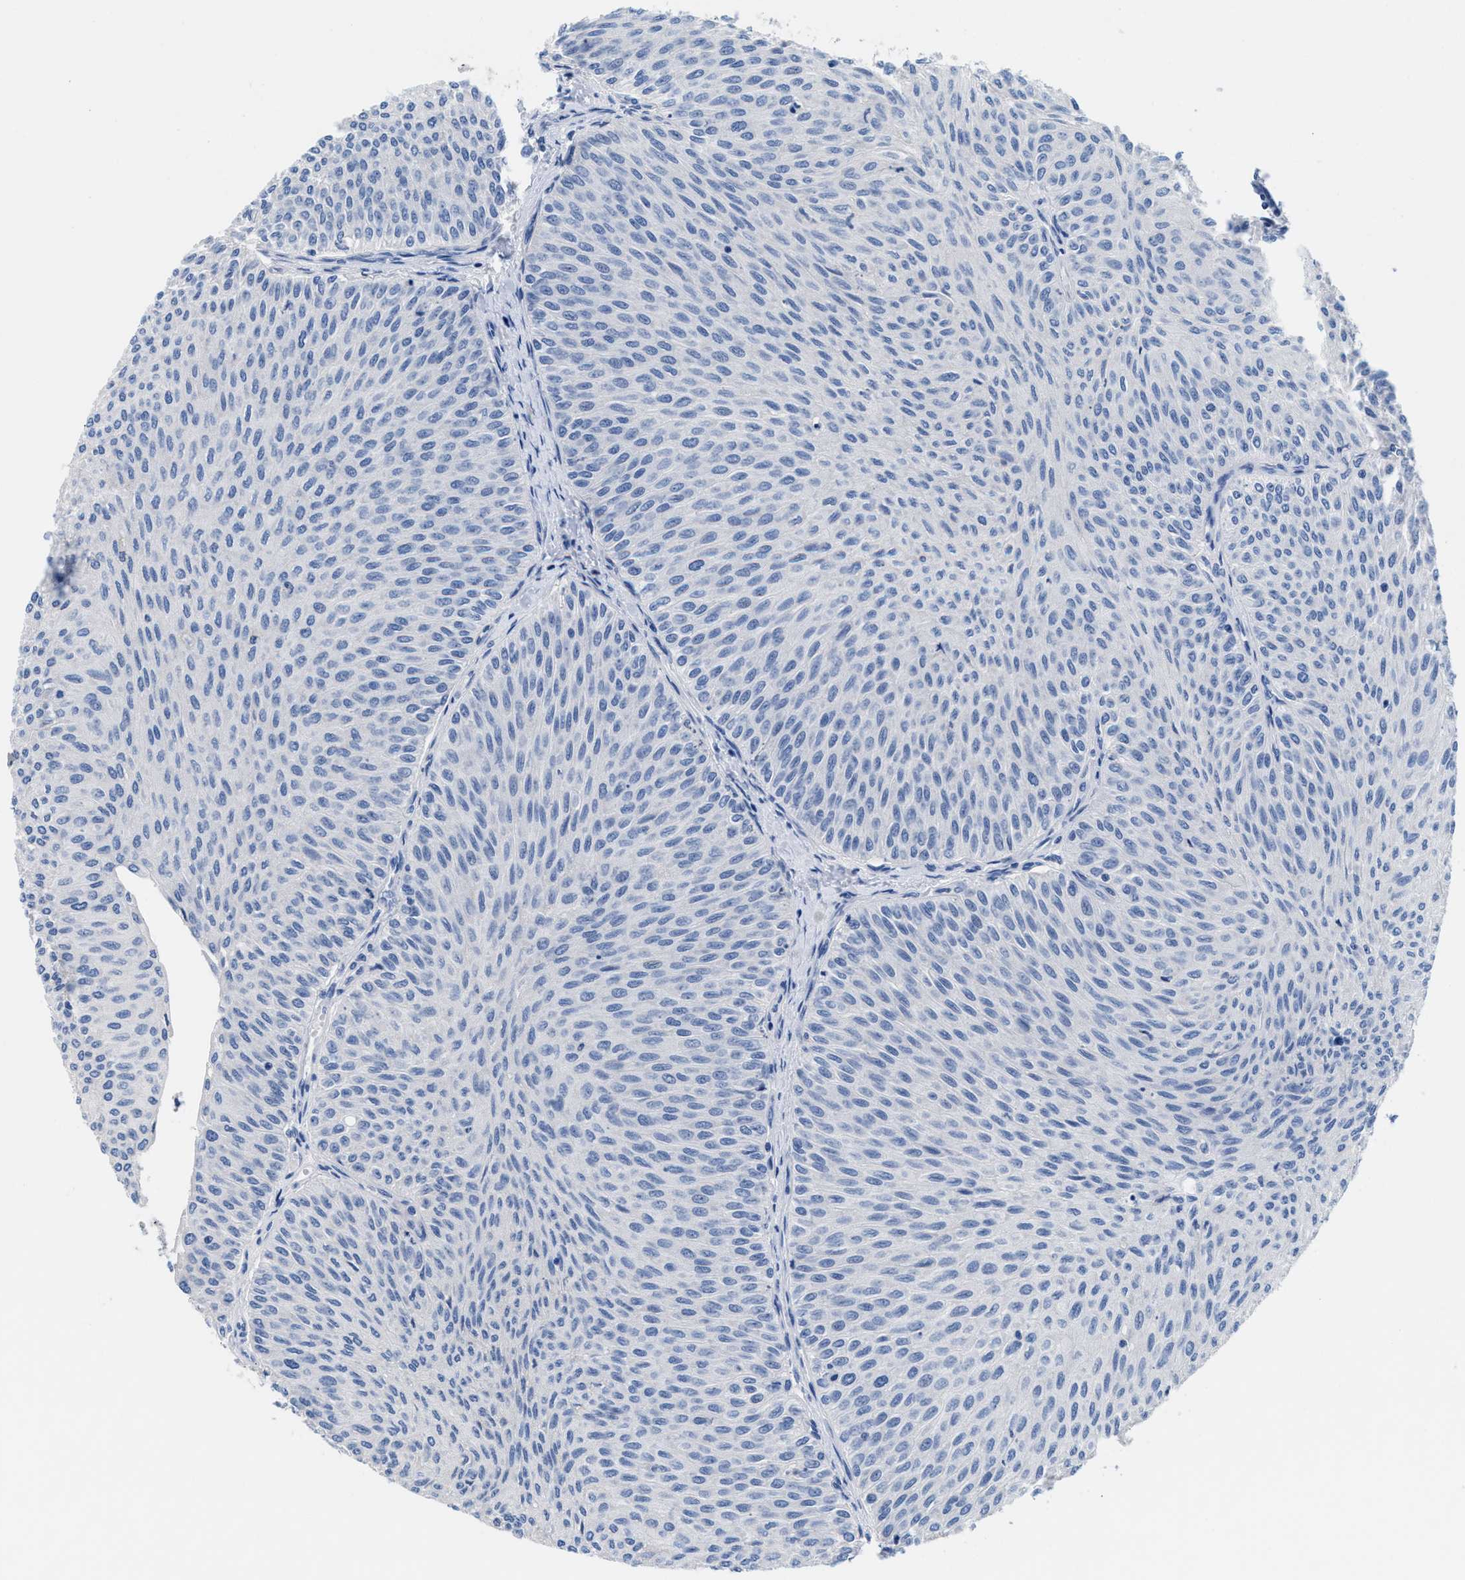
{"staining": {"intensity": "negative", "quantity": "none", "location": "none"}, "tissue": "urothelial cancer", "cell_type": "Tumor cells", "image_type": "cancer", "snomed": [{"axis": "morphology", "description": "Urothelial carcinoma, Low grade"}, {"axis": "topography", "description": "Urinary bladder"}], "caption": "An immunohistochemistry histopathology image of urothelial cancer is shown. There is no staining in tumor cells of urothelial cancer.", "gene": "SLFN13", "patient": {"sex": "male", "age": 78}}